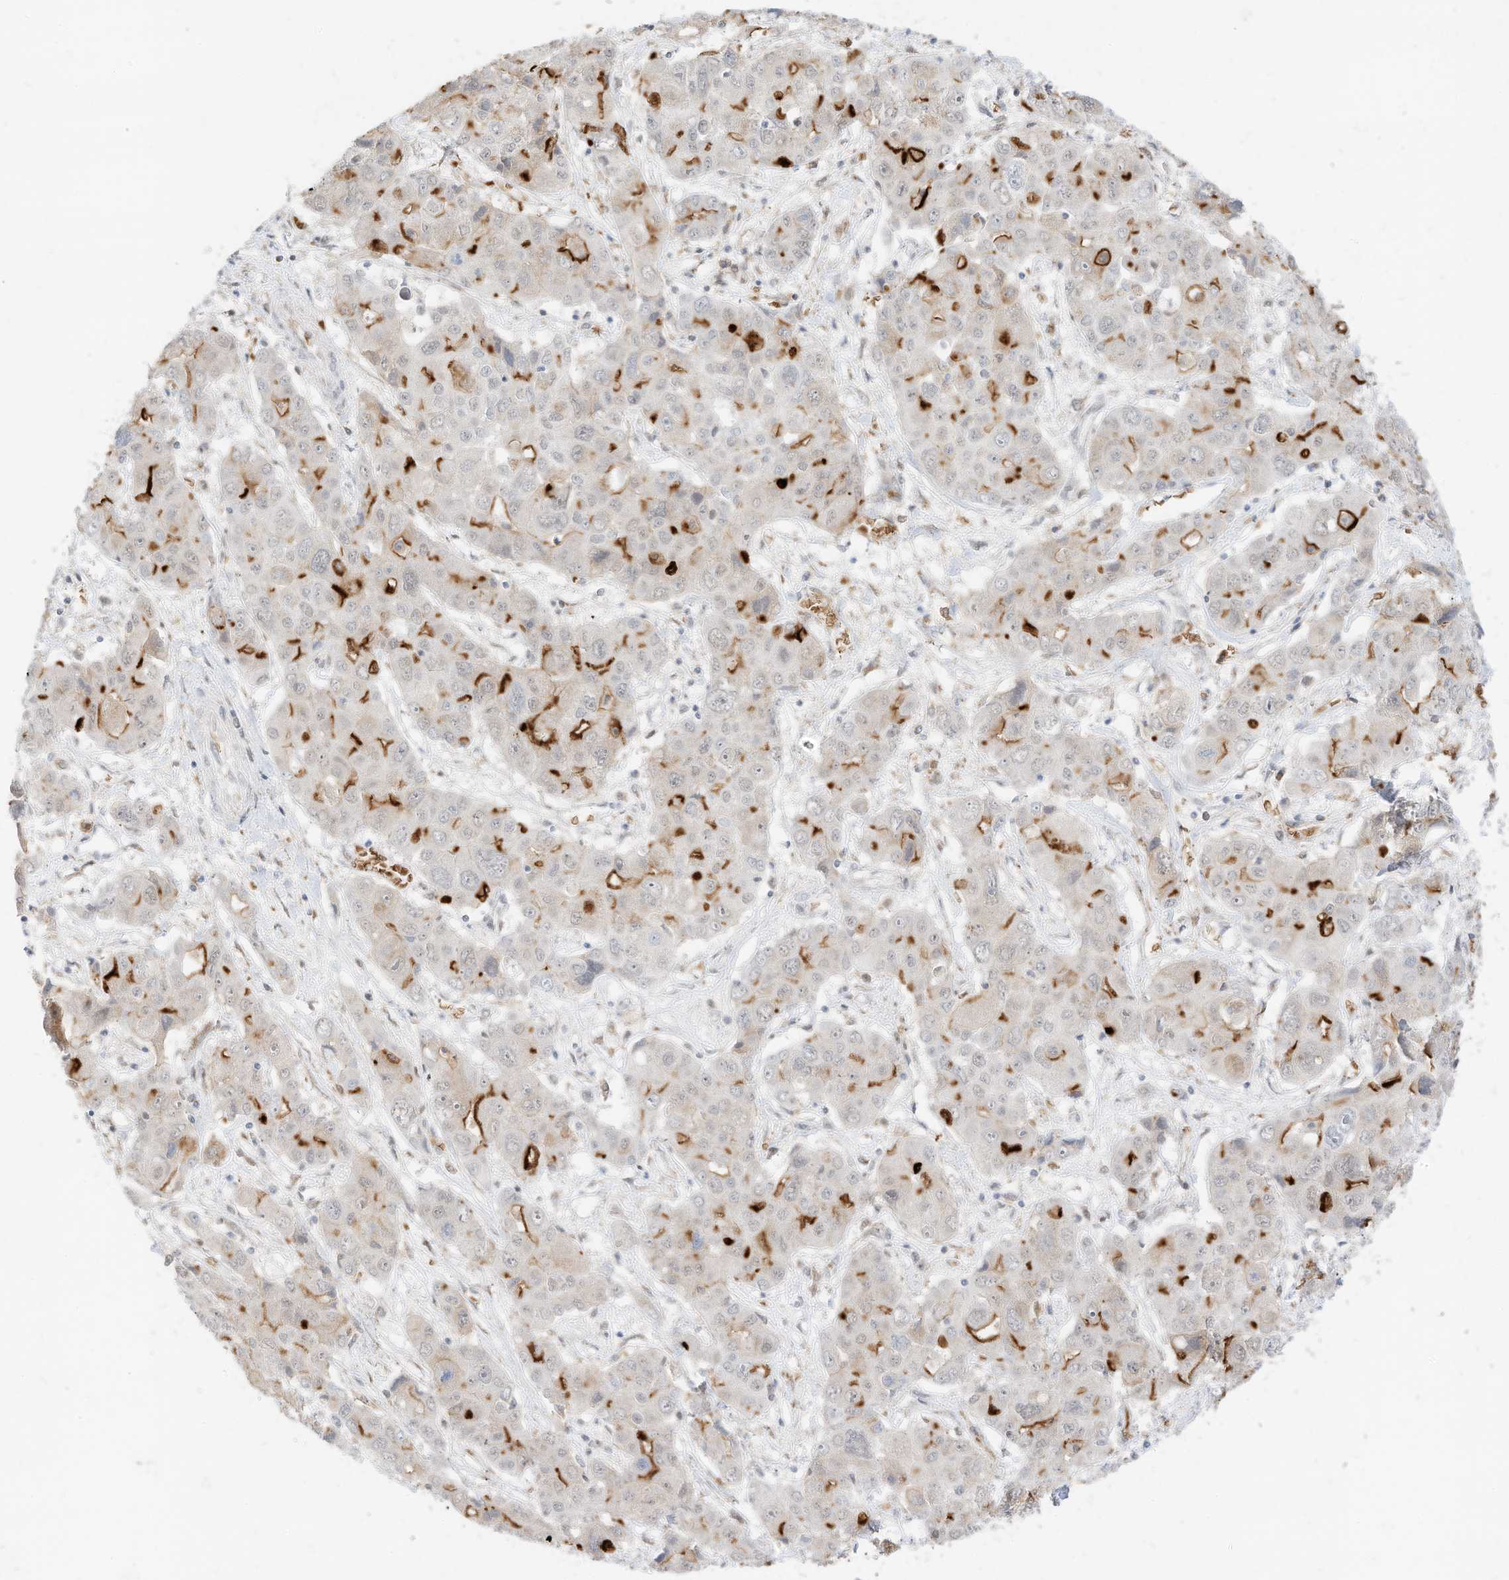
{"staining": {"intensity": "strong", "quantity": "<25%", "location": "cytoplasmic/membranous"}, "tissue": "liver cancer", "cell_type": "Tumor cells", "image_type": "cancer", "snomed": [{"axis": "morphology", "description": "Cholangiocarcinoma"}, {"axis": "topography", "description": "Liver"}], "caption": "A high-resolution photomicrograph shows immunohistochemistry staining of cholangiocarcinoma (liver), which shows strong cytoplasmic/membranous staining in about <25% of tumor cells.", "gene": "MTUS2", "patient": {"sex": "male", "age": 67}}